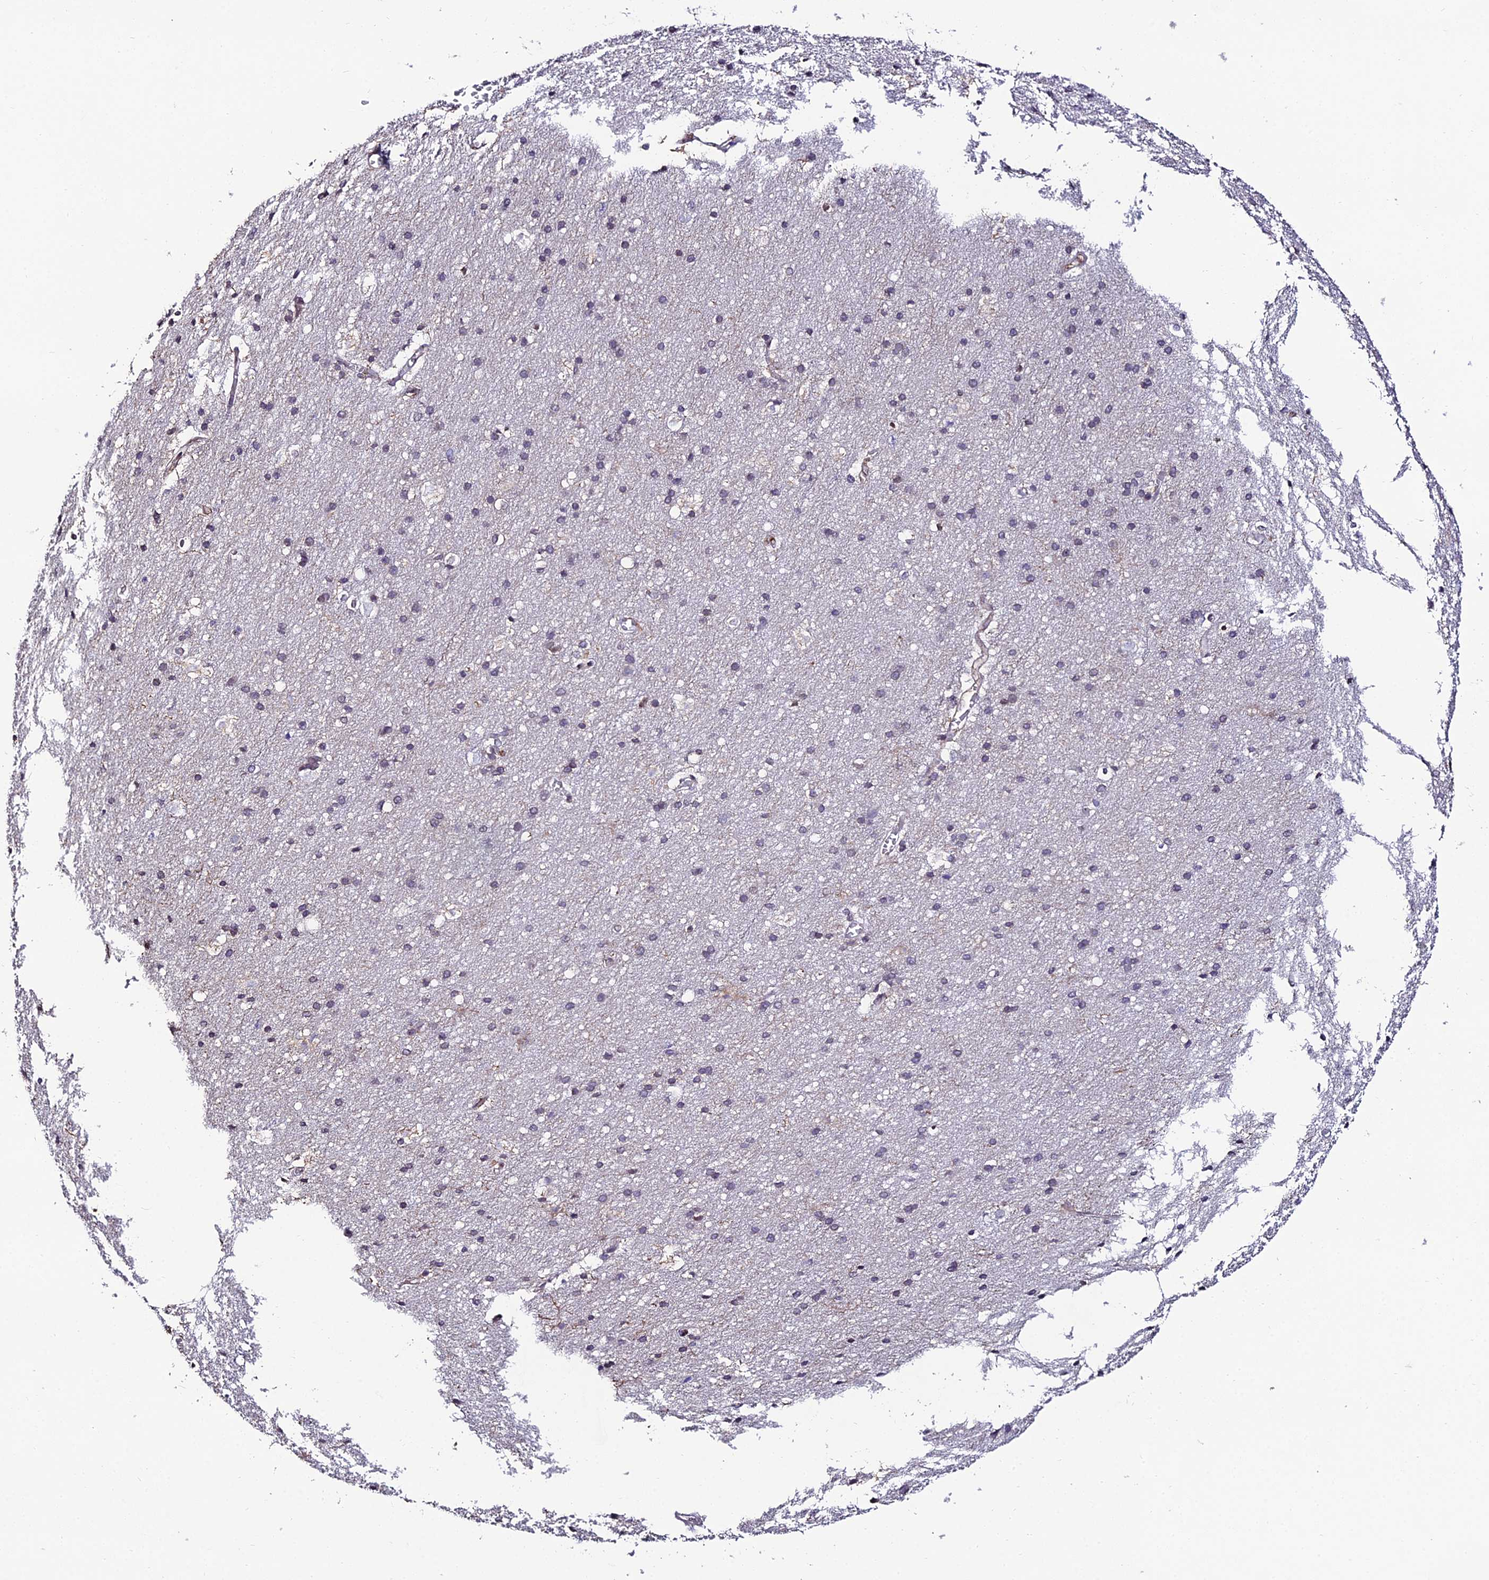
{"staining": {"intensity": "moderate", "quantity": "25%-75%", "location": "cytoplasmic/membranous"}, "tissue": "cerebral cortex", "cell_type": "Endothelial cells", "image_type": "normal", "snomed": [{"axis": "morphology", "description": "Normal tissue, NOS"}, {"axis": "topography", "description": "Cerebral cortex"}], "caption": "Immunohistochemistry (IHC) staining of benign cerebral cortex, which shows medium levels of moderate cytoplasmic/membranous expression in about 25%-75% of endothelial cells indicating moderate cytoplasmic/membranous protein staining. The staining was performed using DAB (brown) for protein detection and nuclei were counterstained in hematoxylin (blue).", "gene": "DDX19A", "patient": {"sex": "male", "age": 54}}